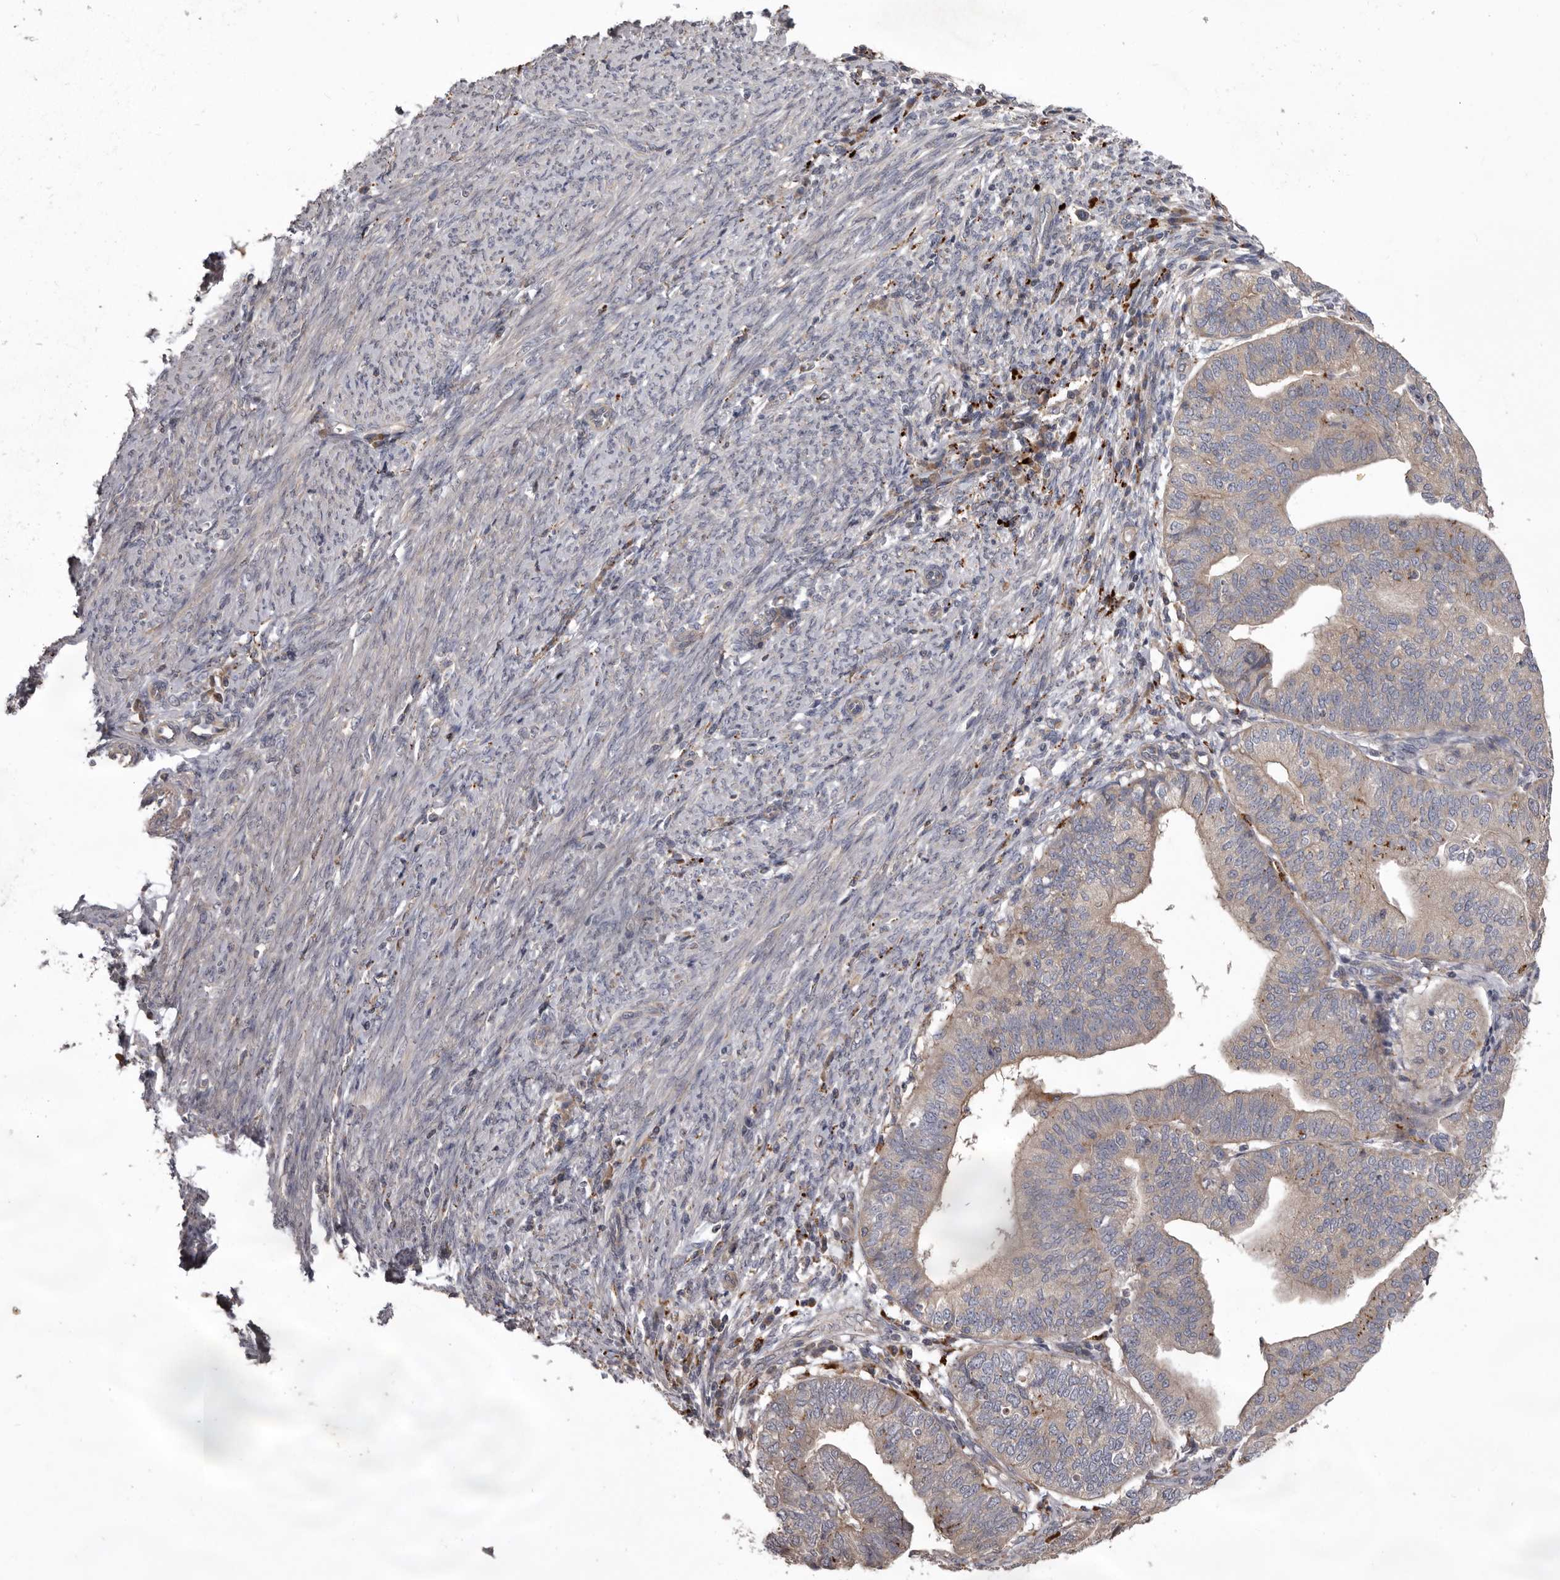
{"staining": {"intensity": "weak", "quantity": "<25%", "location": "cytoplasmic/membranous"}, "tissue": "endometrial cancer", "cell_type": "Tumor cells", "image_type": "cancer", "snomed": [{"axis": "morphology", "description": "Adenocarcinoma, NOS"}, {"axis": "topography", "description": "Uterus"}], "caption": "Tumor cells are negative for brown protein staining in endometrial cancer (adenocarcinoma).", "gene": "WDR47", "patient": {"sex": "female", "age": 77}}